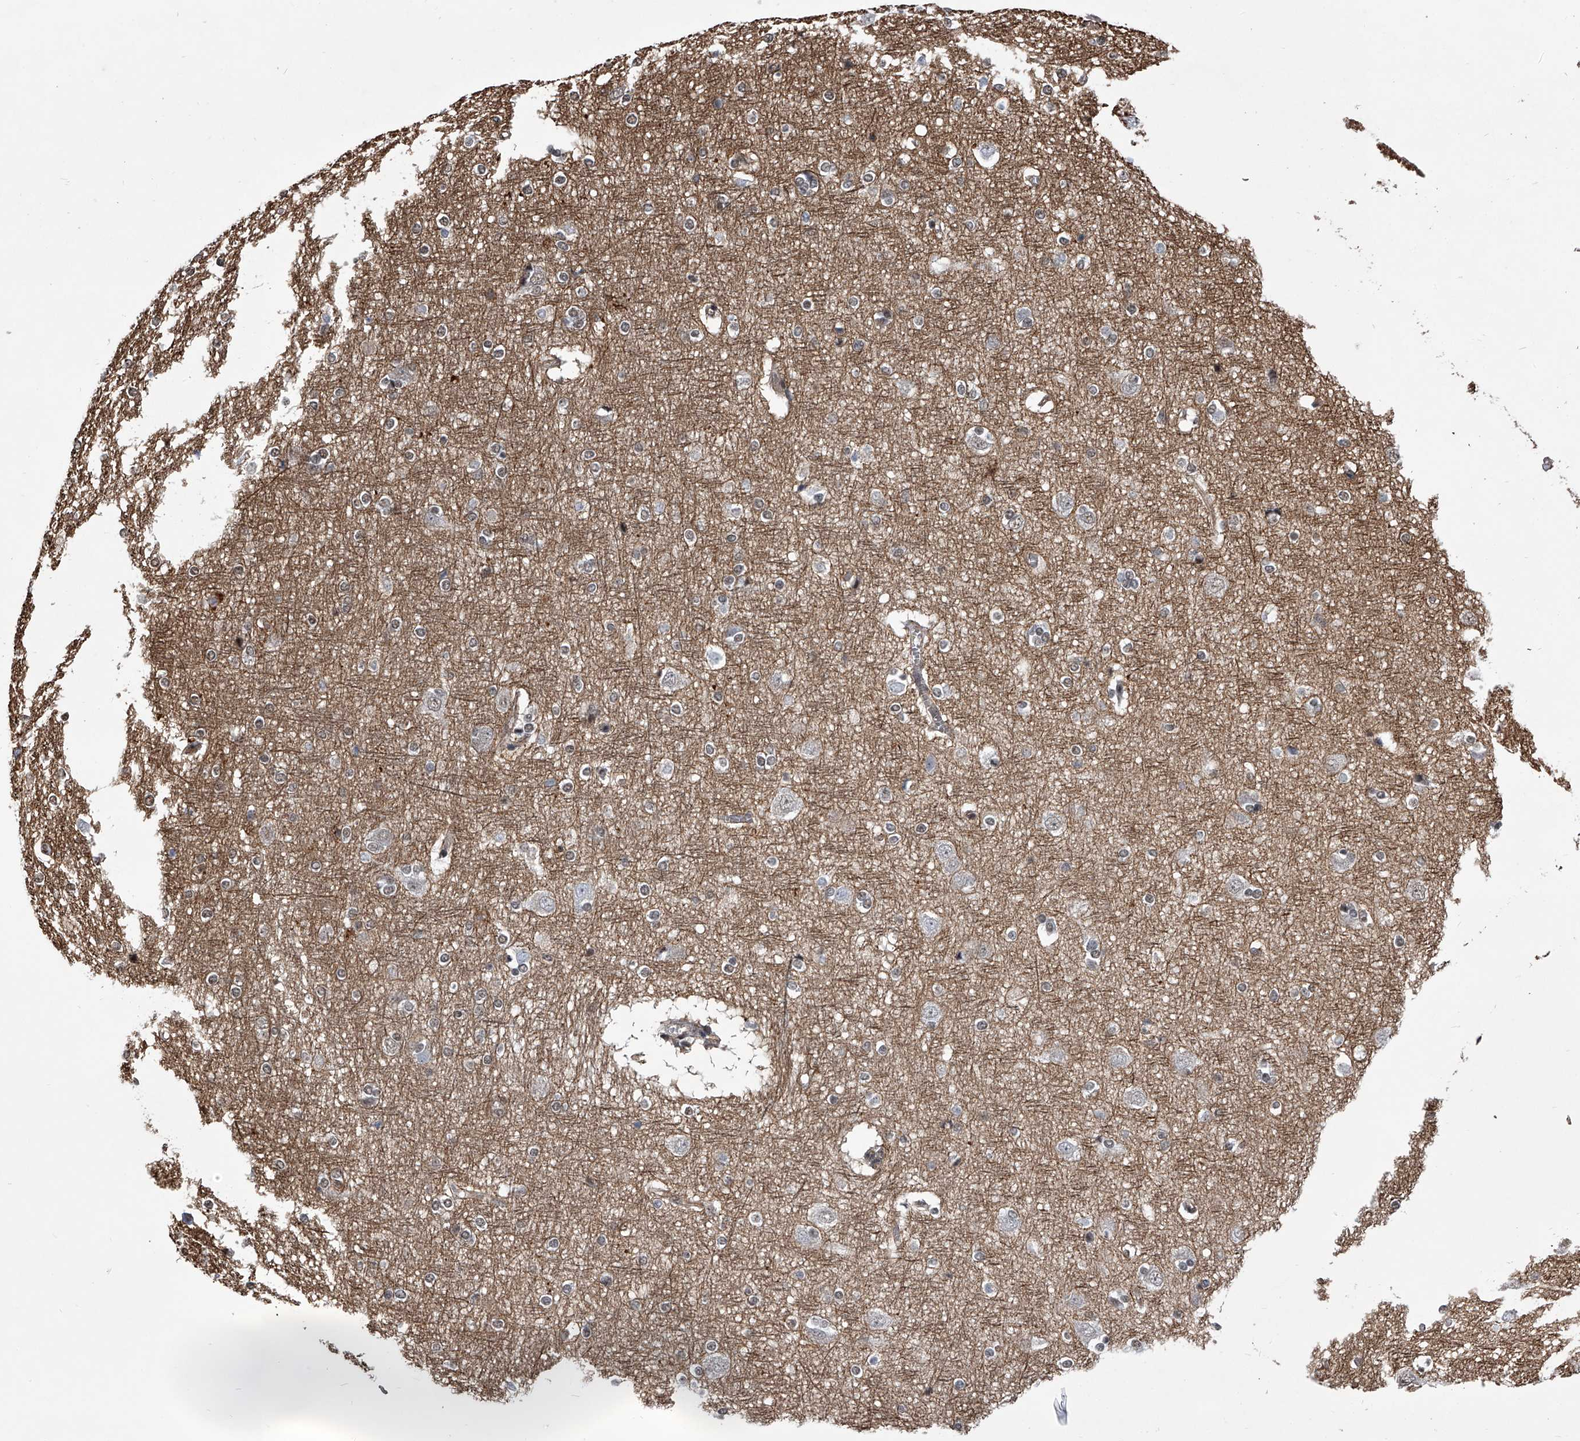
{"staining": {"intensity": "negative", "quantity": "none", "location": "none"}, "tissue": "cerebral cortex", "cell_type": "Endothelial cells", "image_type": "normal", "snomed": [{"axis": "morphology", "description": "Normal tissue, NOS"}, {"axis": "topography", "description": "Cerebral cortex"}], "caption": "This is a micrograph of IHC staining of normal cerebral cortex, which shows no expression in endothelial cells. (Immunohistochemistry (ihc), brightfield microscopy, high magnification).", "gene": "ZNF76", "patient": {"sex": "male", "age": 54}}